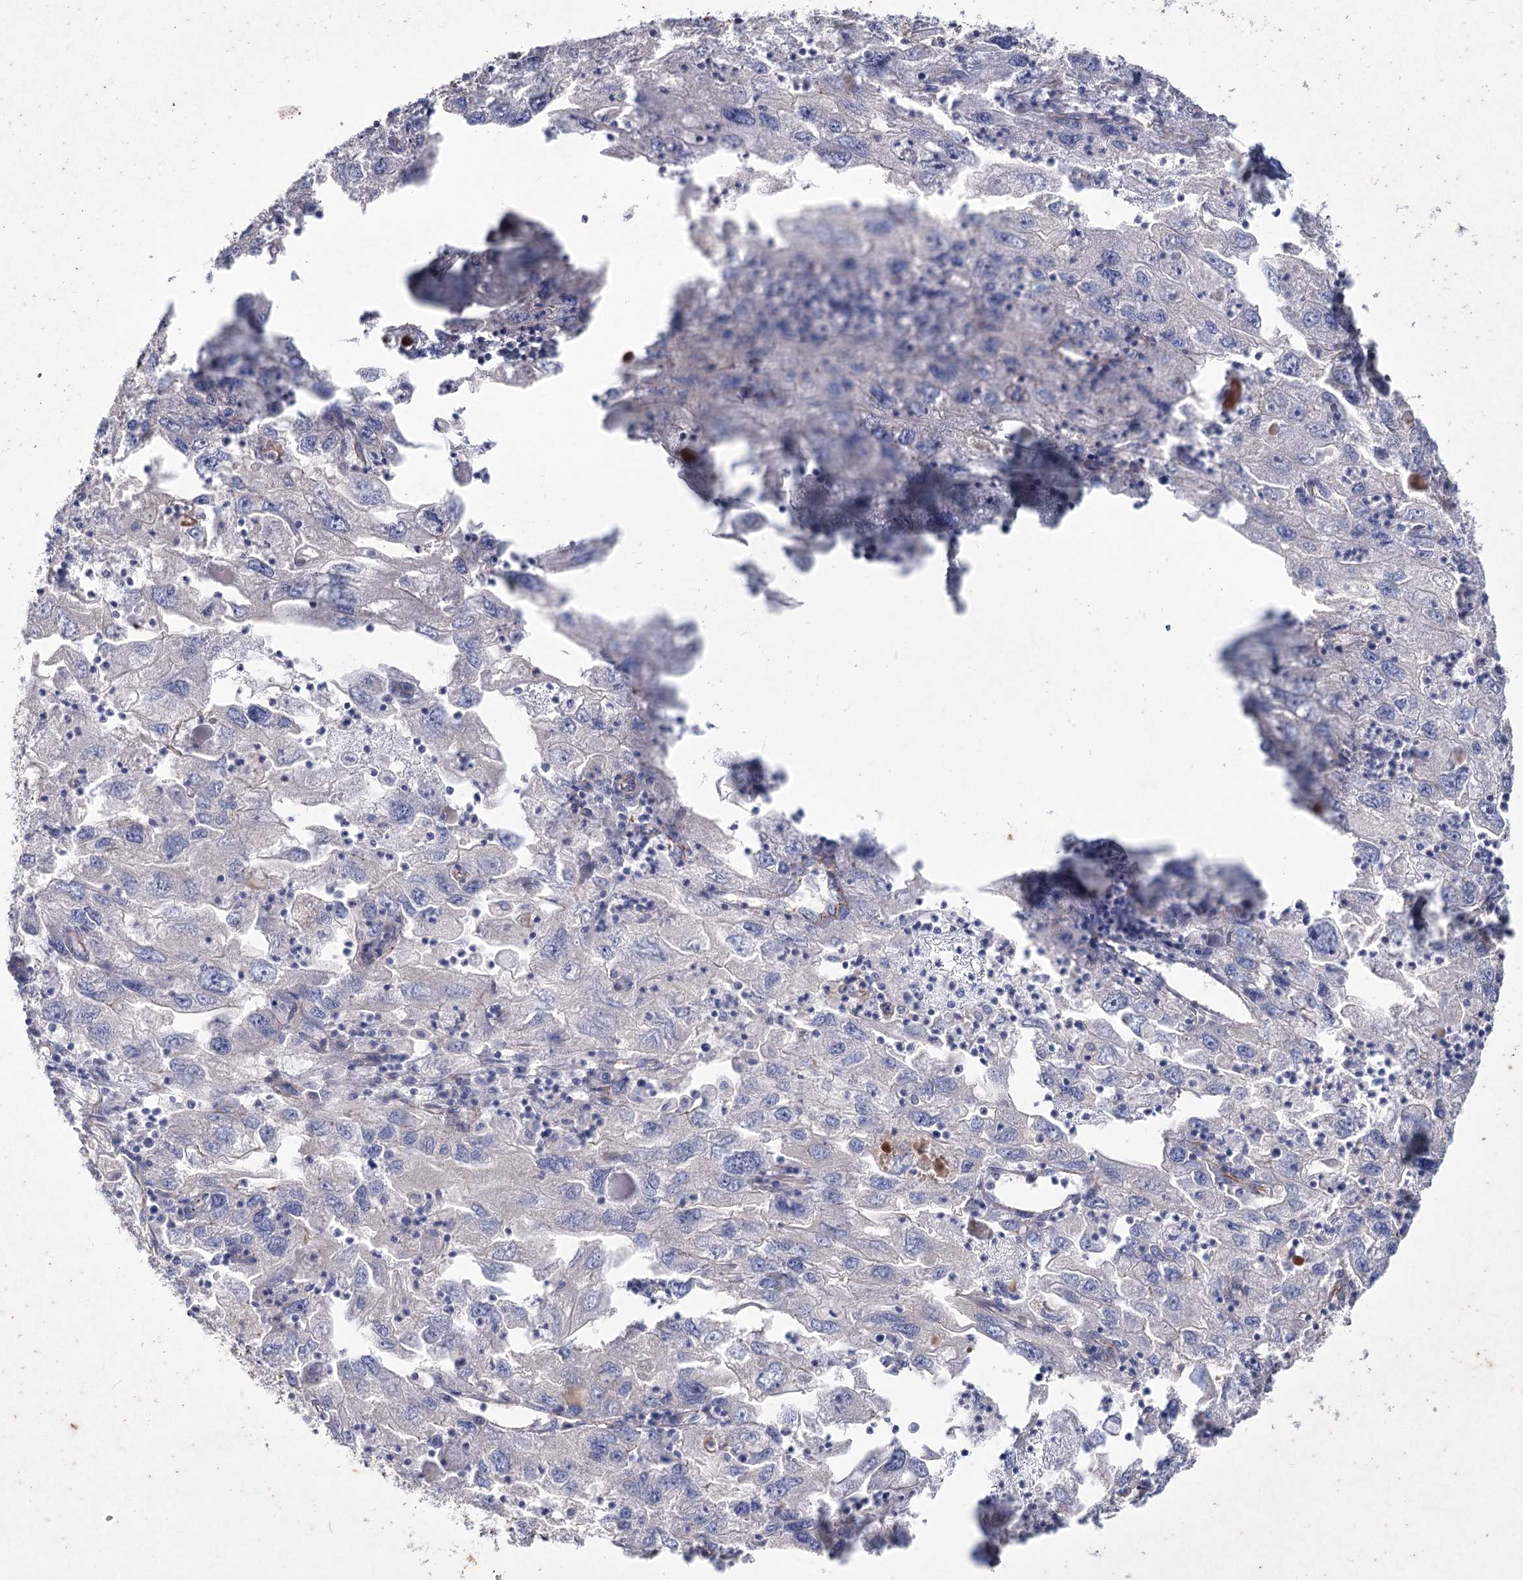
{"staining": {"intensity": "negative", "quantity": "none", "location": "none"}, "tissue": "endometrial cancer", "cell_type": "Tumor cells", "image_type": "cancer", "snomed": [{"axis": "morphology", "description": "Adenocarcinoma, NOS"}, {"axis": "topography", "description": "Endometrium"}], "caption": "There is no significant positivity in tumor cells of endometrial cancer (adenocarcinoma).", "gene": "LDLRAD3", "patient": {"sex": "female", "age": 49}}